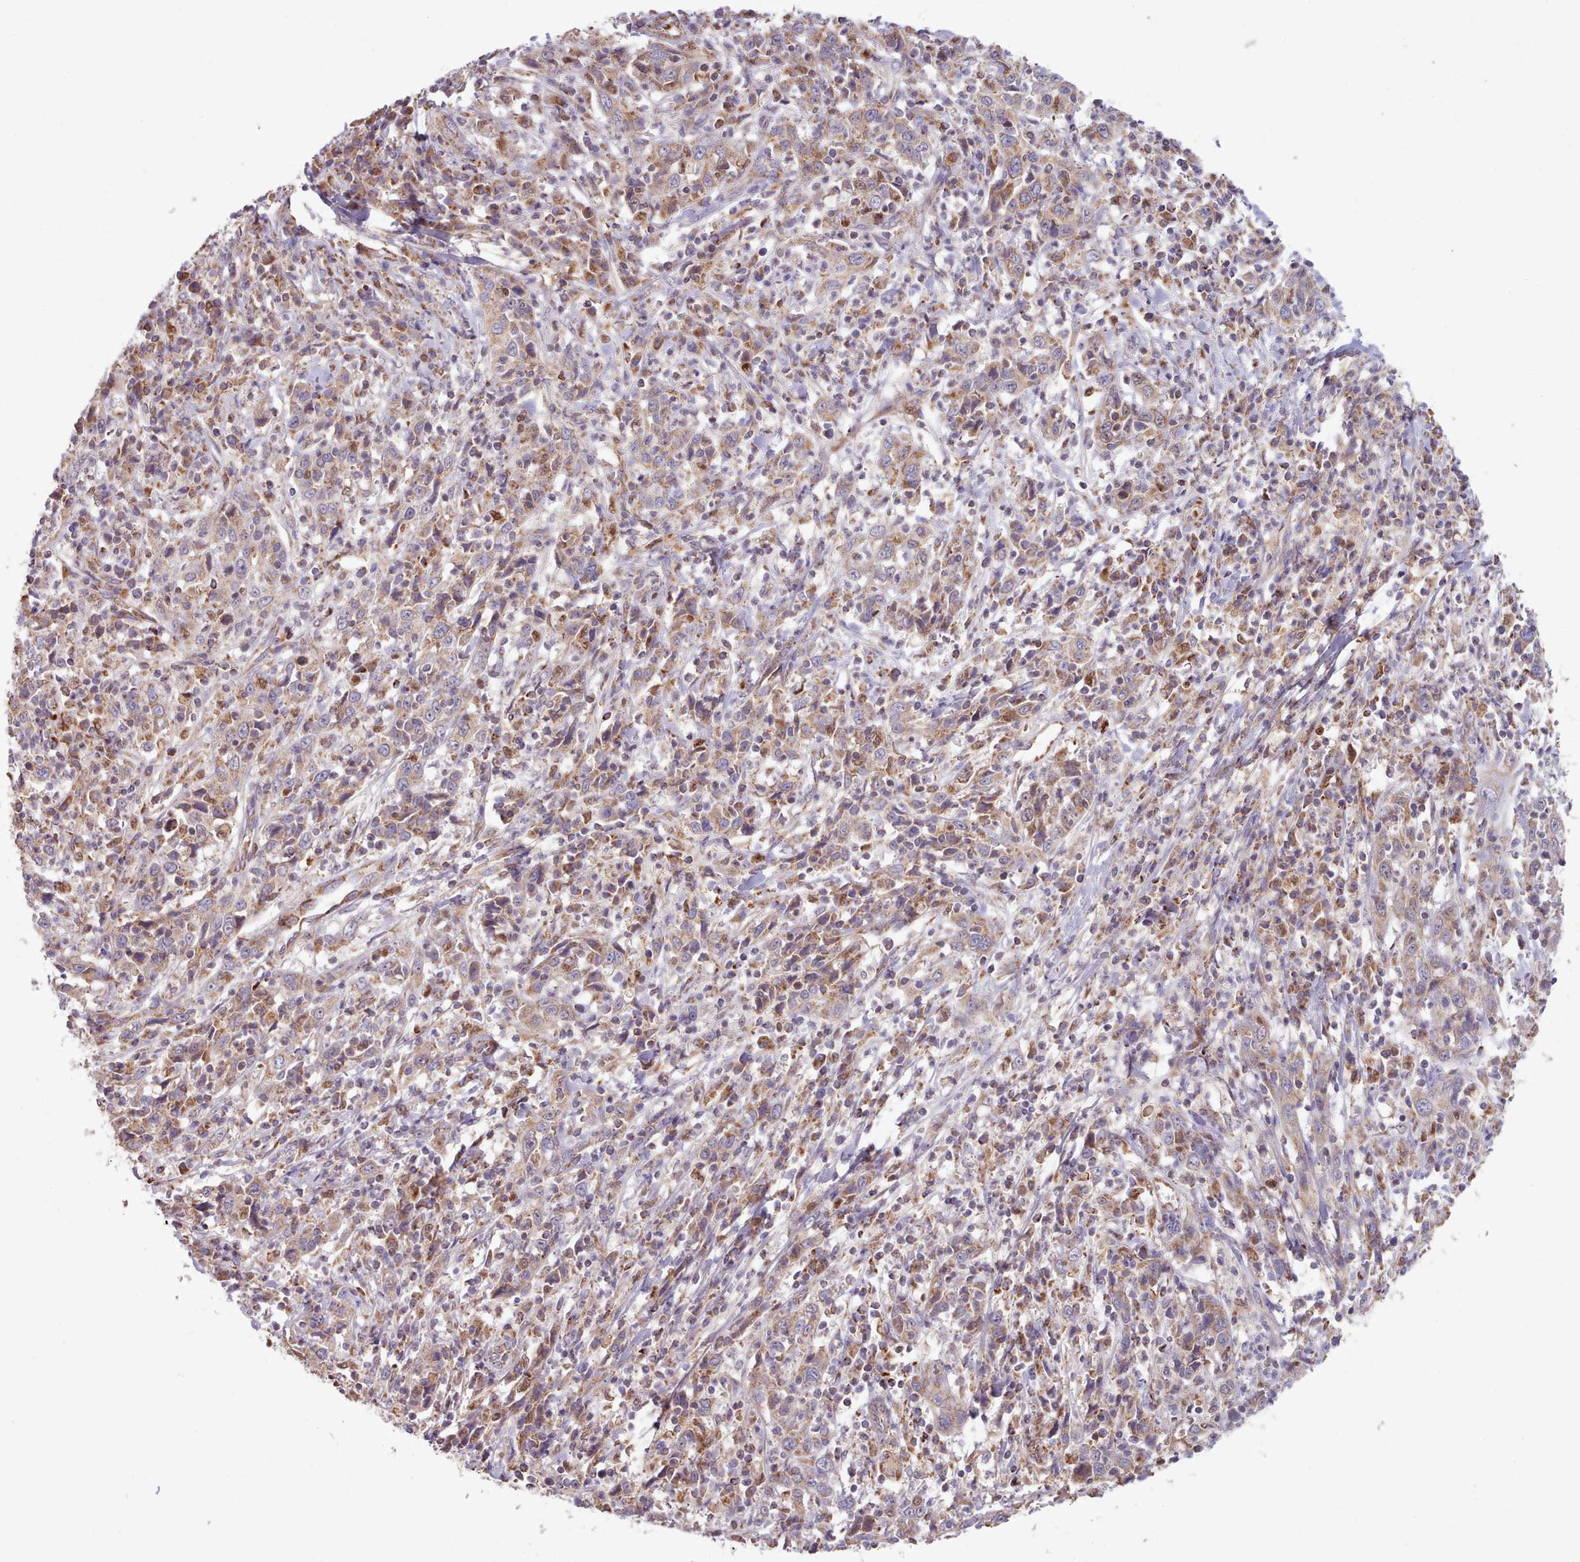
{"staining": {"intensity": "moderate", "quantity": ">75%", "location": "cytoplasmic/membranous"}, "tissue": "cervical cancer", "cell_type": "Tumor cells", "image_type": "cancer", "snomed": [{"axis": "morphology", "description": "Squamous cell carcinoma, NOS"}, {"axis": "topography", "description": "Cervix"}], "caption": "An image of cervical cancer stained for a protein demonstrates moderate cytoplasmic/membranous brown staining in tumor cells.", "gene": "HSDL2", "patient": {"sex": "female", "age": 46}}